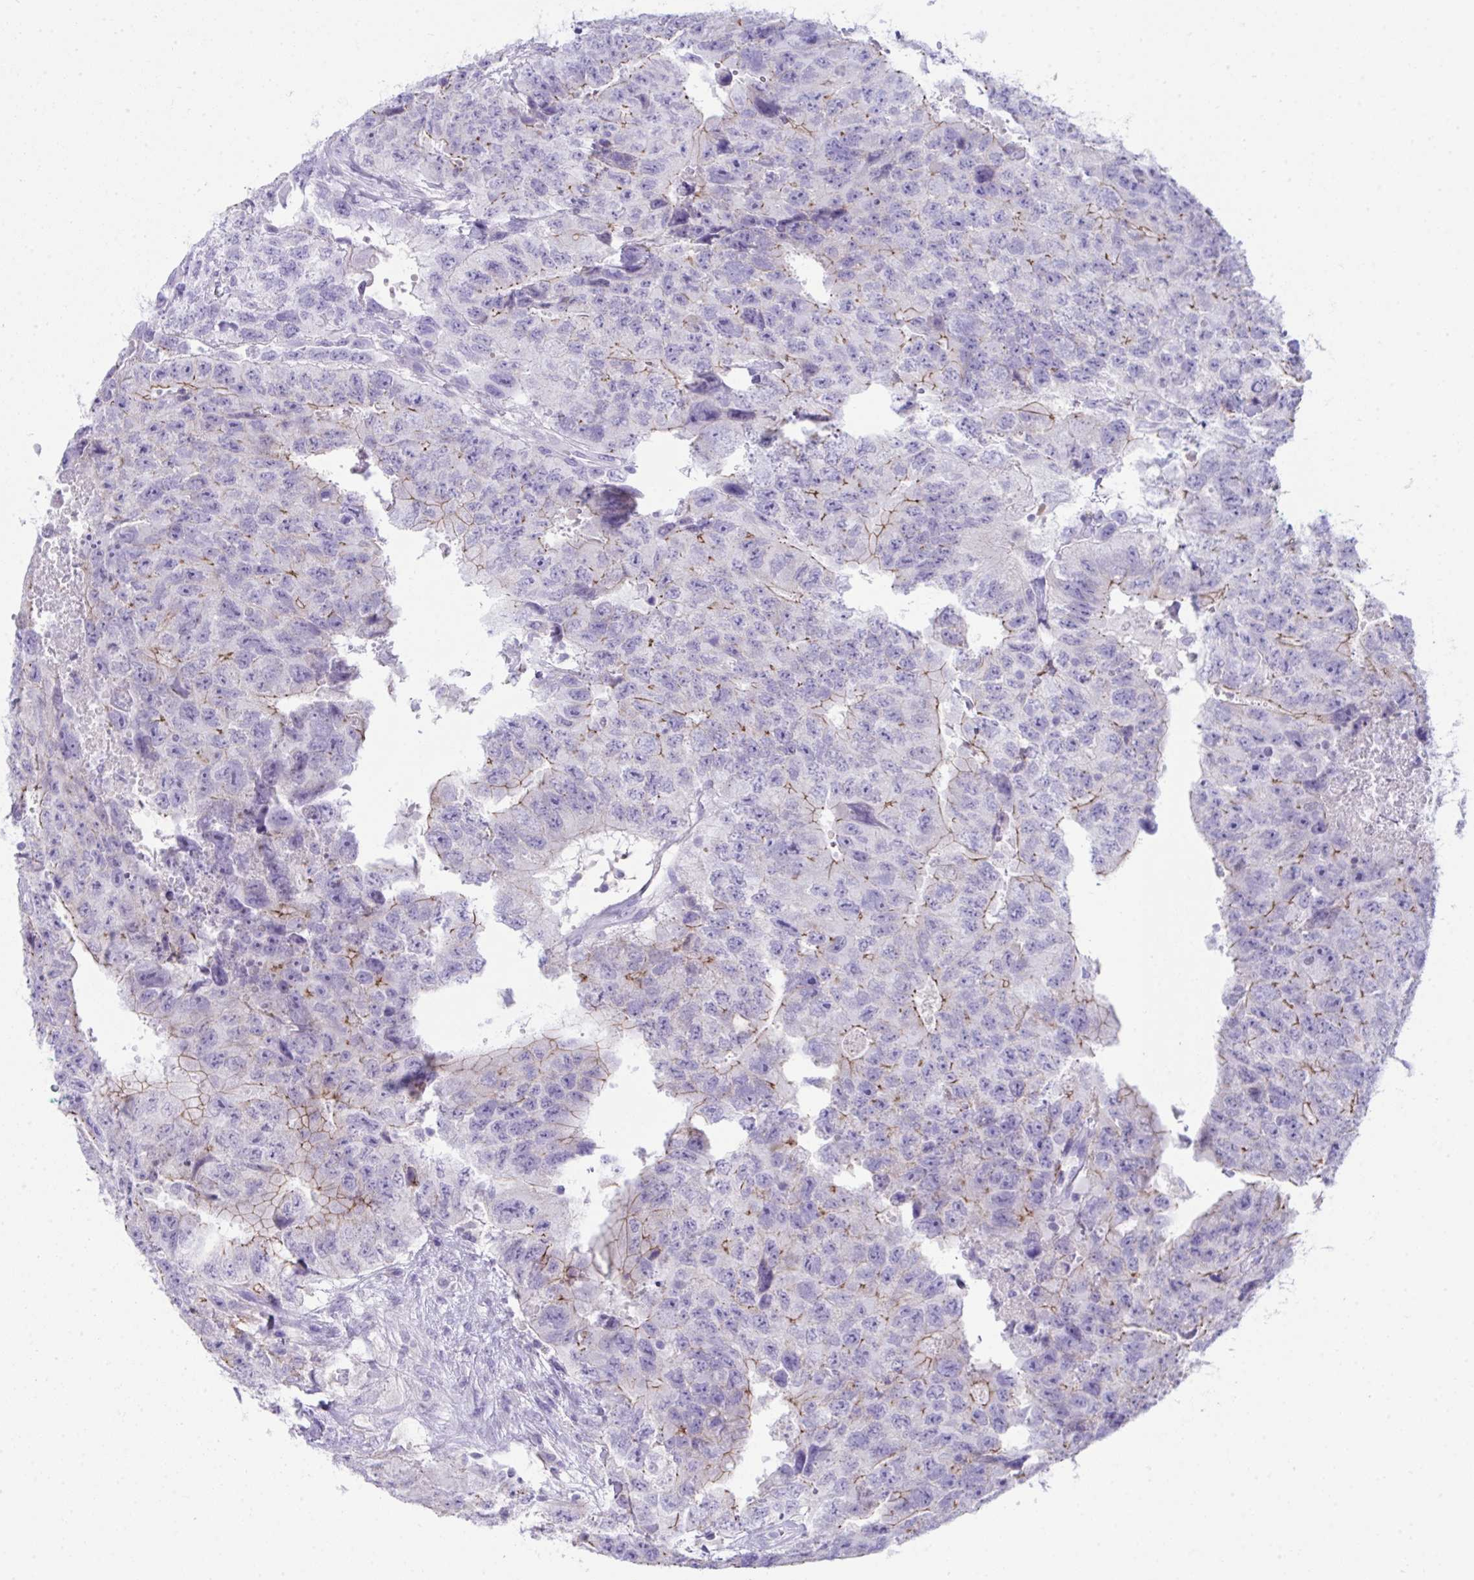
{"staining": {"intensity": "moderate", "quantity": "<25%", "location": "cytoplasmic/membranous"}, "tissue": "testis cancer", "cell_type": "Tumor cells", "image_type": "cancer", "snomed": [{"axis": "morphology", "description": "Carcinoma, Embryonal, NOS"}, {"axis": "topography", "description": "Testis"}], "caption": "IHC staining of testis embryonal carcinoma, which displays low levels of moderate cytoplasmic/membranous positivity in about <25% of tumor cells indicating moderate cytoplasmic/membranous protein positivity. The staining was performed using DAB (brown) for protein detection and nuclei were counterstained in hematoxylin (blue).", "gene": "GLB1L2", "patient": {"sex": "male", "age": 24}}